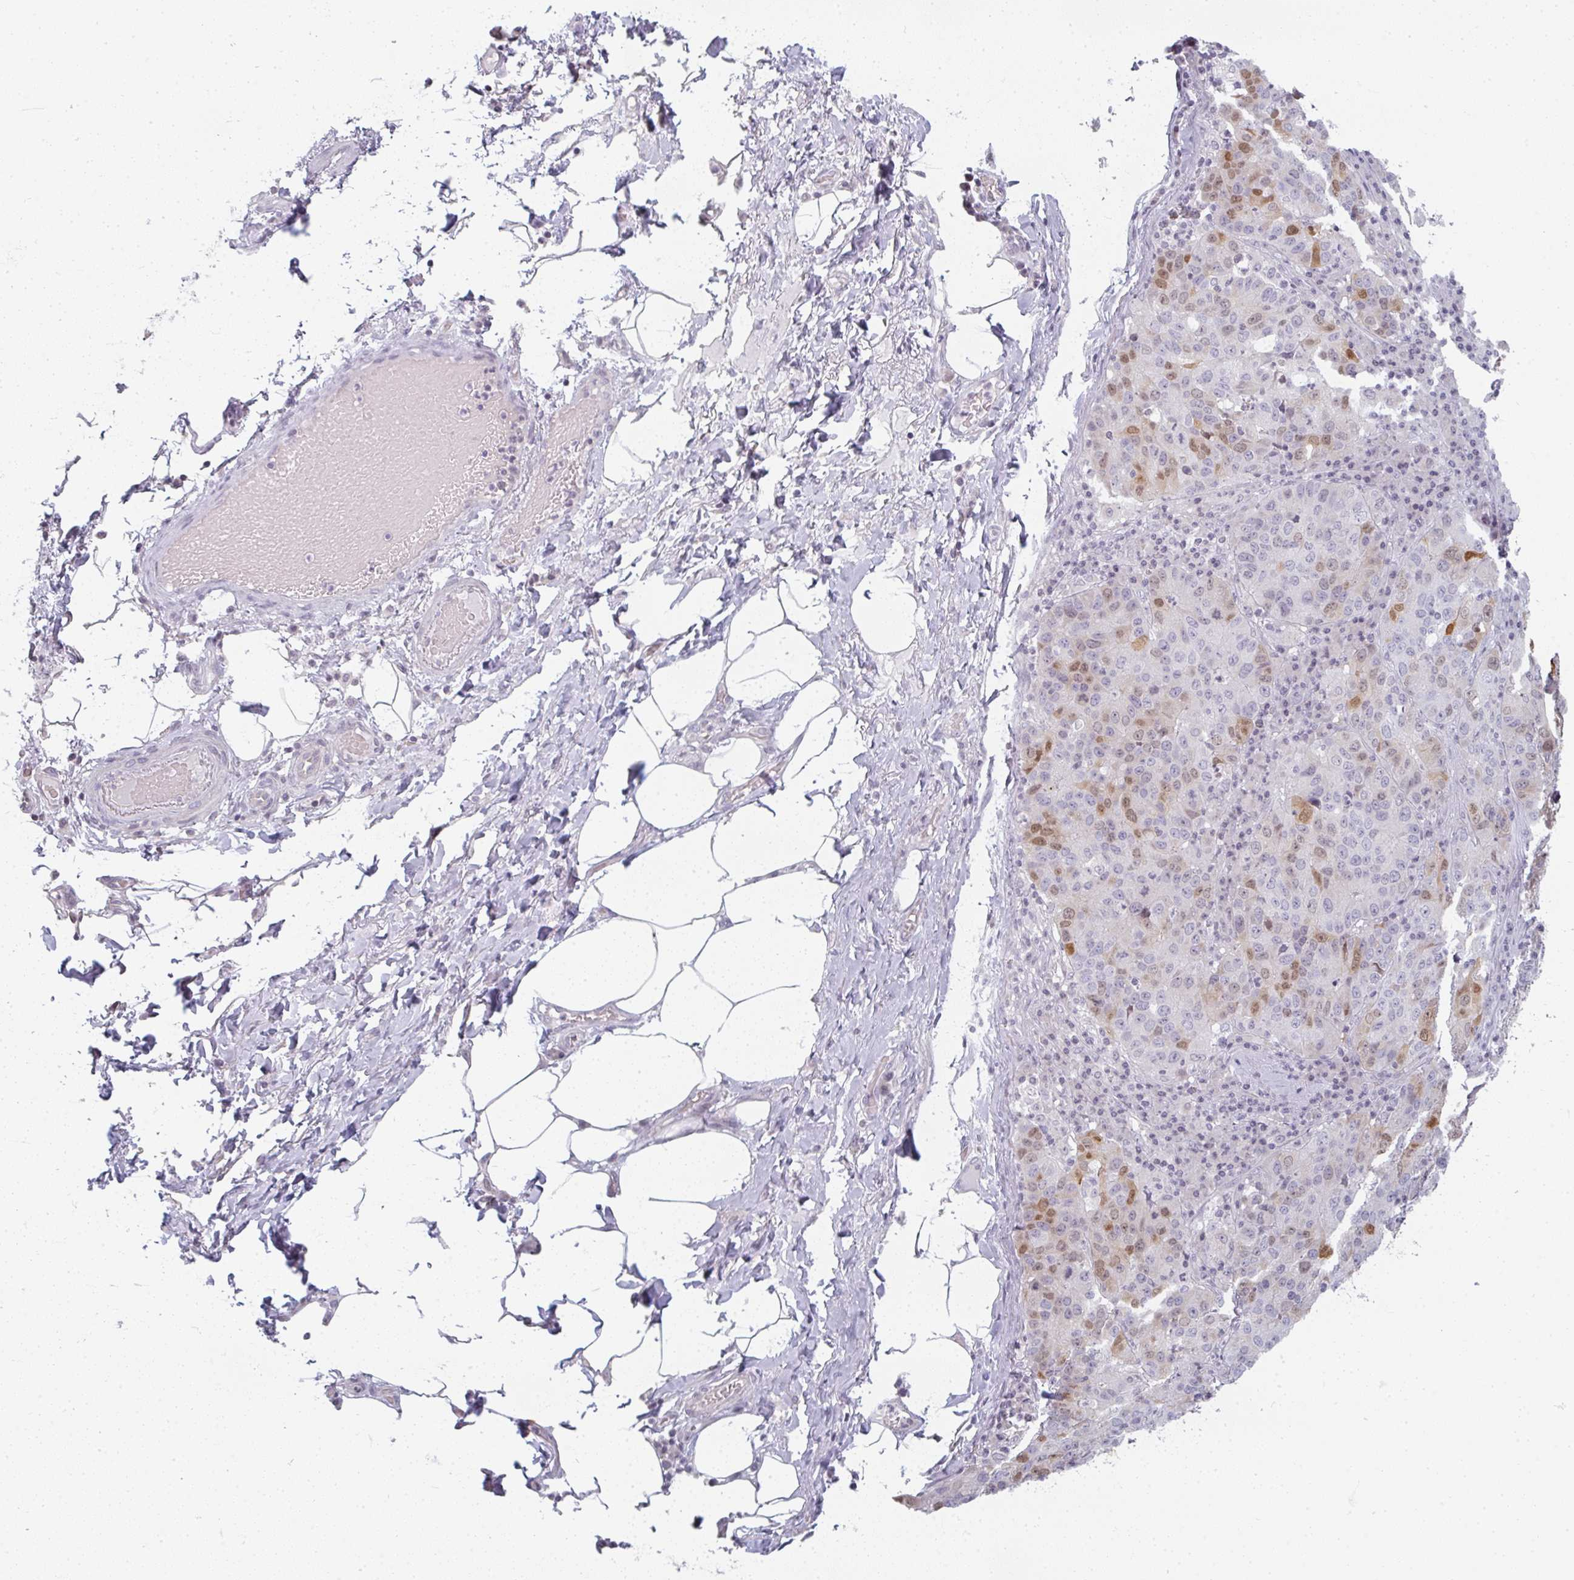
{"staining": {"intensity": "moderate", "quantity": "<25%", "location": "nuclear"}, "tissue": "stomach cancer", "cell_type": "Tumor cells", "image_type": "cancer", "snomed": [{"axis": "morphology", "description": "Adenocarcinoma, NOS"}, {"axis": "topography", "description": "Stomach"}], "caption": "Tumor cells exhibit low levels of moderate nuclear positivity in approximately <25% of cells in stomach cancer. (DAB (3,3'-diaminobenzidine) IHC with brightfield microscopy, high magnification).", "gene": "RBBP6", "patient": {"sex": "male", "age": 71}}